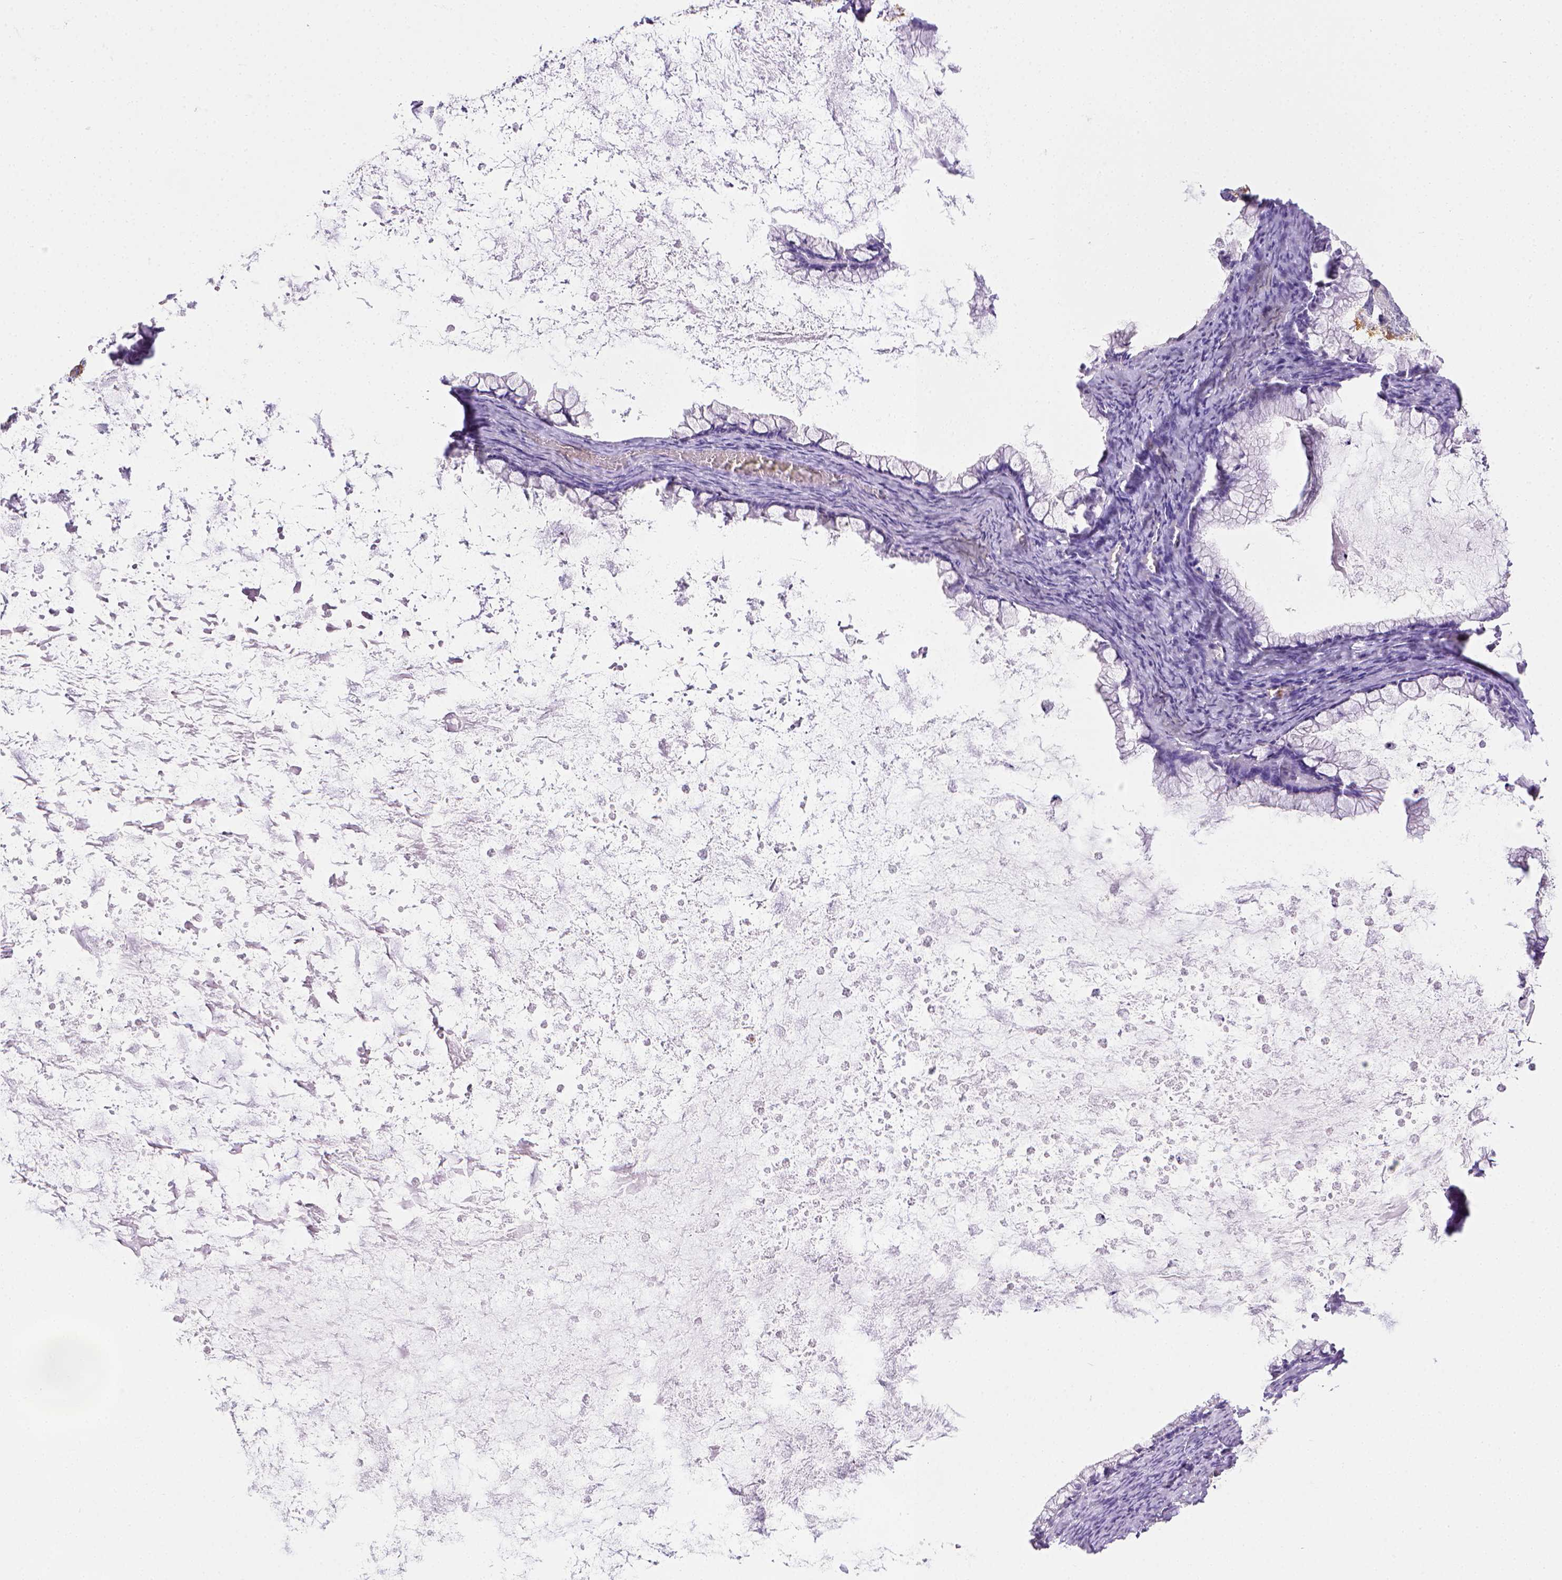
{"staining": {"intensity": "negative", "quantity": "none", "location": "none"}, "tissue": "ovarian cancer", "cell_type": "Tumor cells", "image_type": "cancer", "snomed": [{"axis": "morphology", "description": "Cystadenocarcinoma, mucinous, NOS"}, {"axis": "topography", "description": "Ovary"}], "caption": "There is no significant positivity in tumor cells of mucinous cystadenocarcinoma (ovarian).", "gene": "ITGAM", "patient": {"sex": "female", "age": 67}}